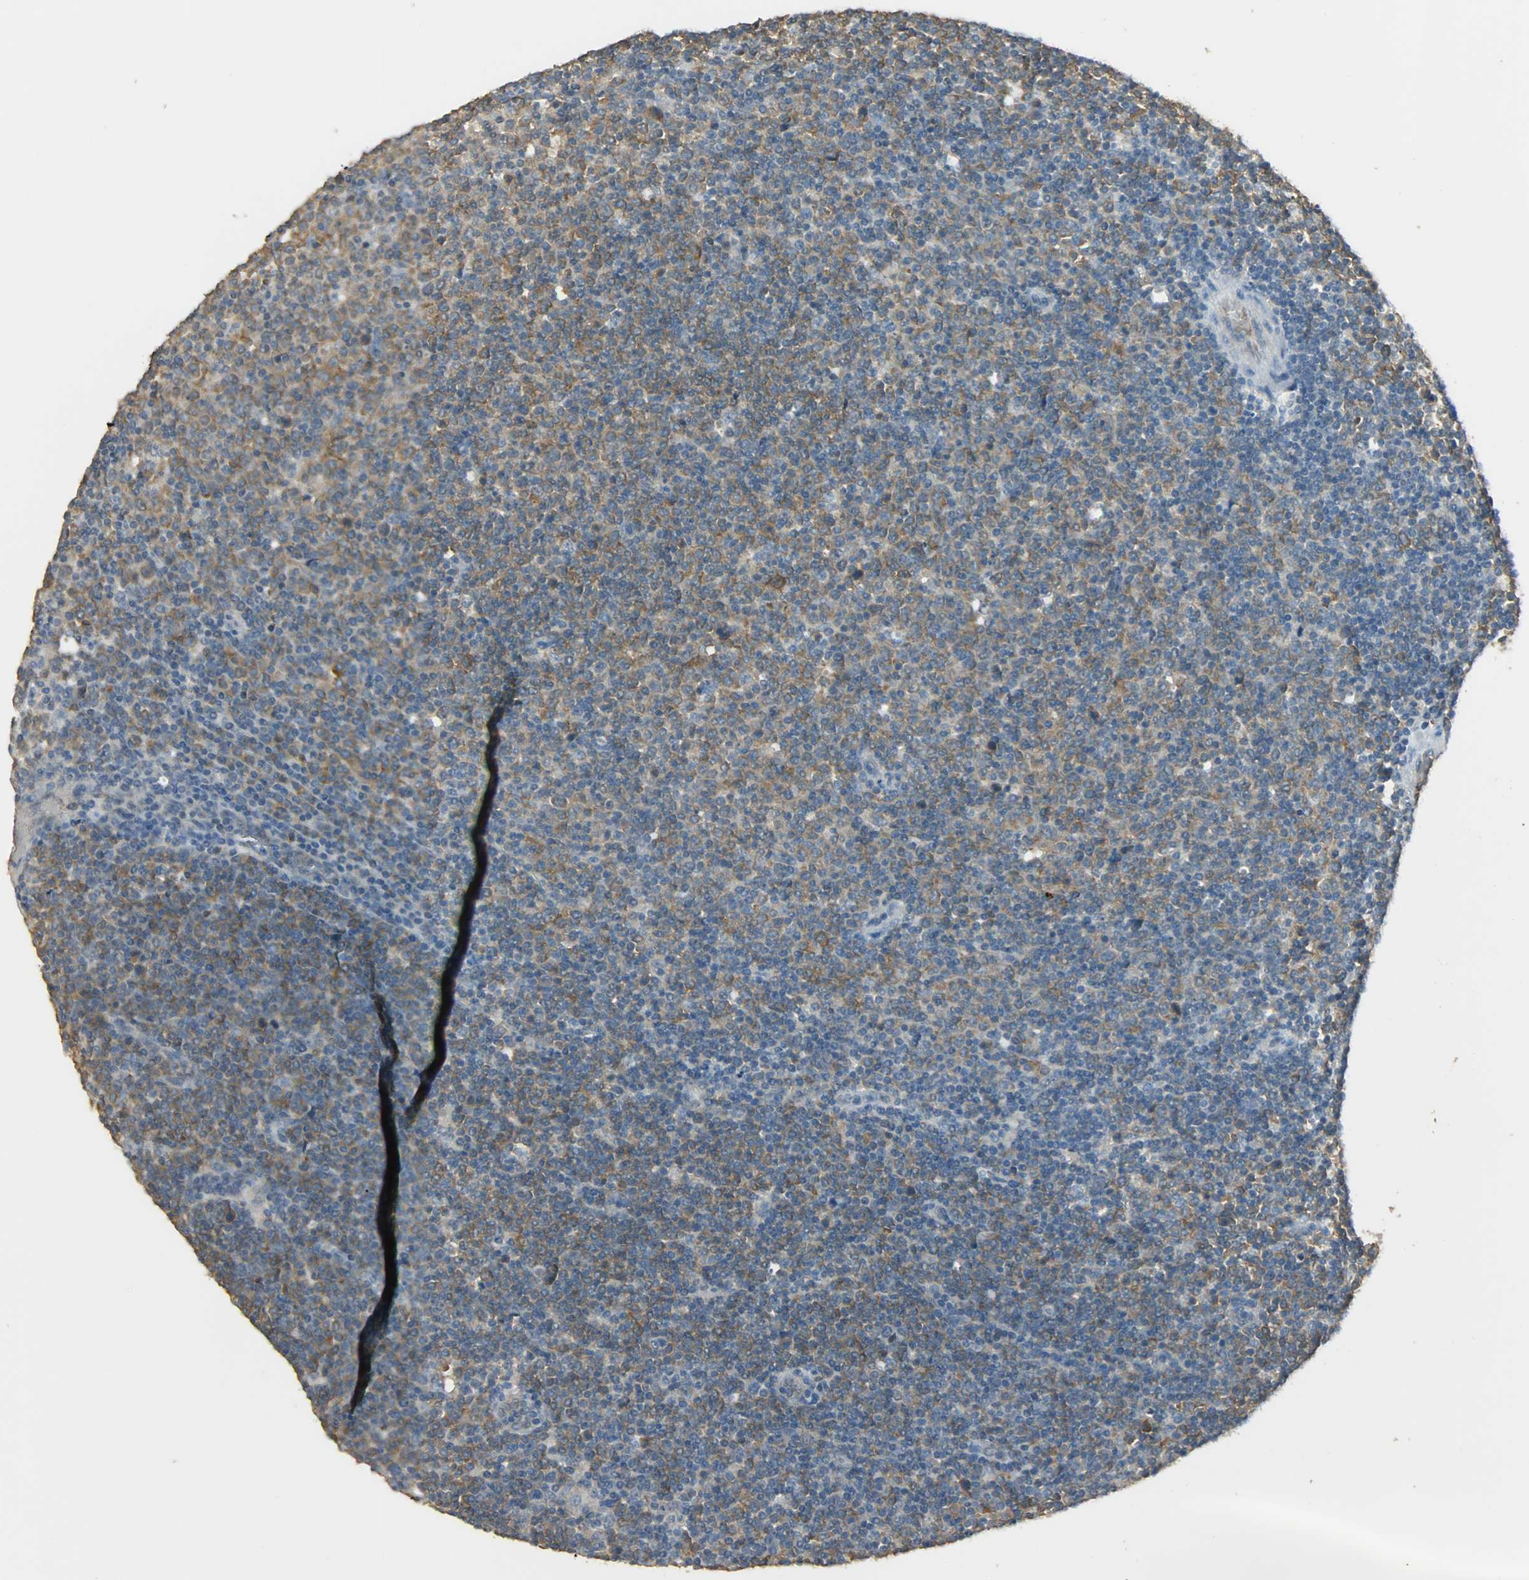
{"staining": {"intensity": "moderate", "quantity": ">75%", "location": "cytoplasmic/membranous"}, "tissue": "lymphoma", "cell_type": "Tumor cells", "image_type": "cancer", "snomed": [{"axis": "morphology", "description": "Malignant lymphoma, non-Hodgkin's type, Low grade"}, {"axis": "topography", "description": "Lymph node"}], "caption": "Immunohistochemistry histopathology image of neoplastic tissue: low-grade malignant lymphoma, non-Hodgkin's type stained using immunohistochemistry (IHC) reveals medium levels of moderate protein expression localized specifically in the cytoplasmic/membranous of tumor cells, appearing as a cytoplasmic/membranous brown color.", "gene": "PRMT5", "patient": {"sex": "male", "age": 70}}